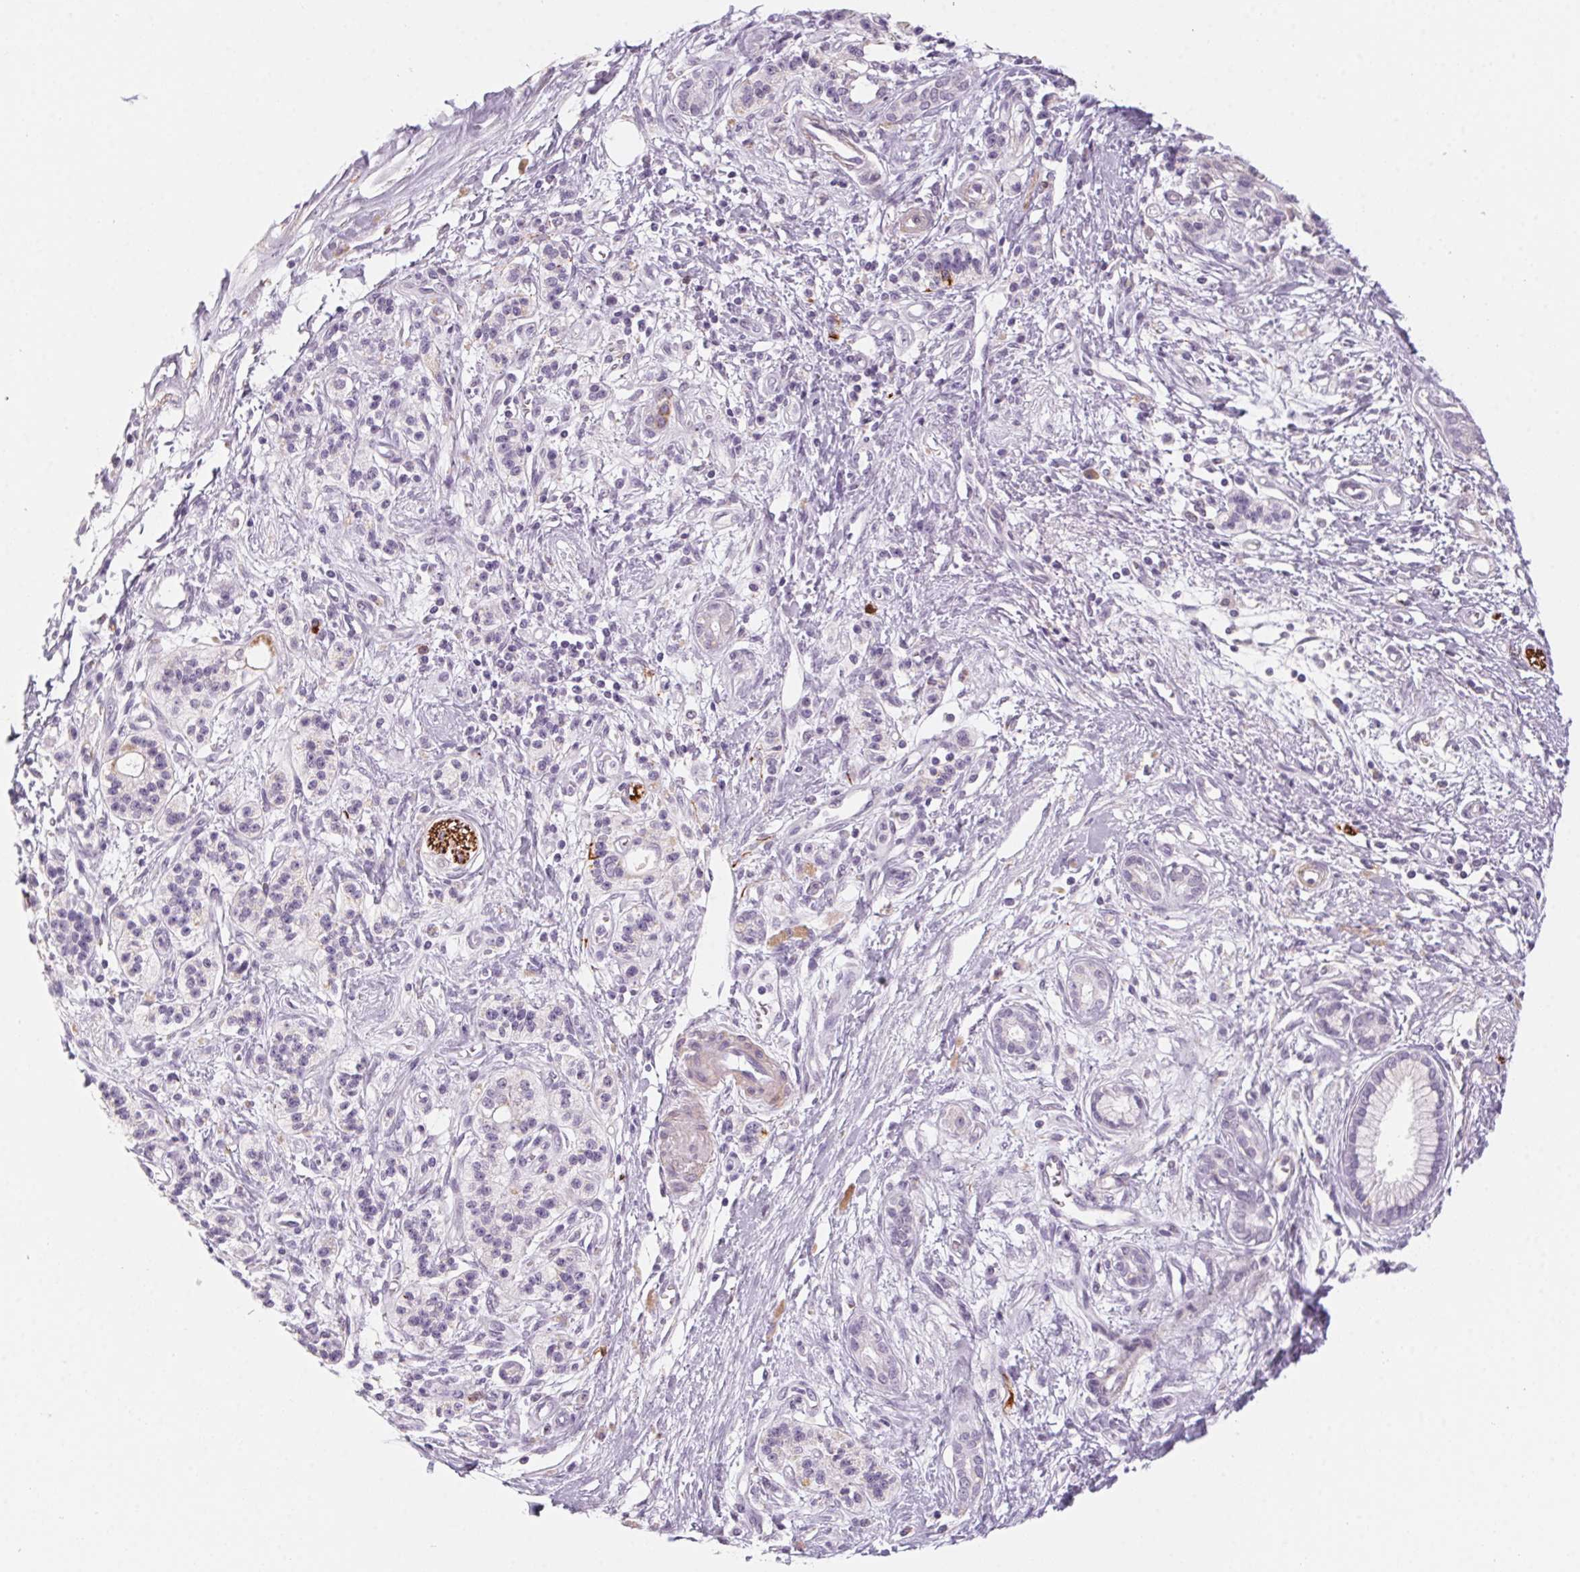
{"staining": {"intensity": "negative", "quantity": "none", "location": "none"}, "tissue": "pancreatic cancer", "cell_type": "Tumor cells", "image_type": "cancer", "snomed": [{"axis": "morphology", "description": "Adenocarcinoma, NOS"}, {"axis": "topography", "description": "Pancreas"}], "caption": "Adenocarcinoma (pancreatic) stained for a protein using immunohistochemistry (IHC) shows no positivity tumor cells.", "gene": "PRPH", "patient": {"sex": "female", "age": 77}}